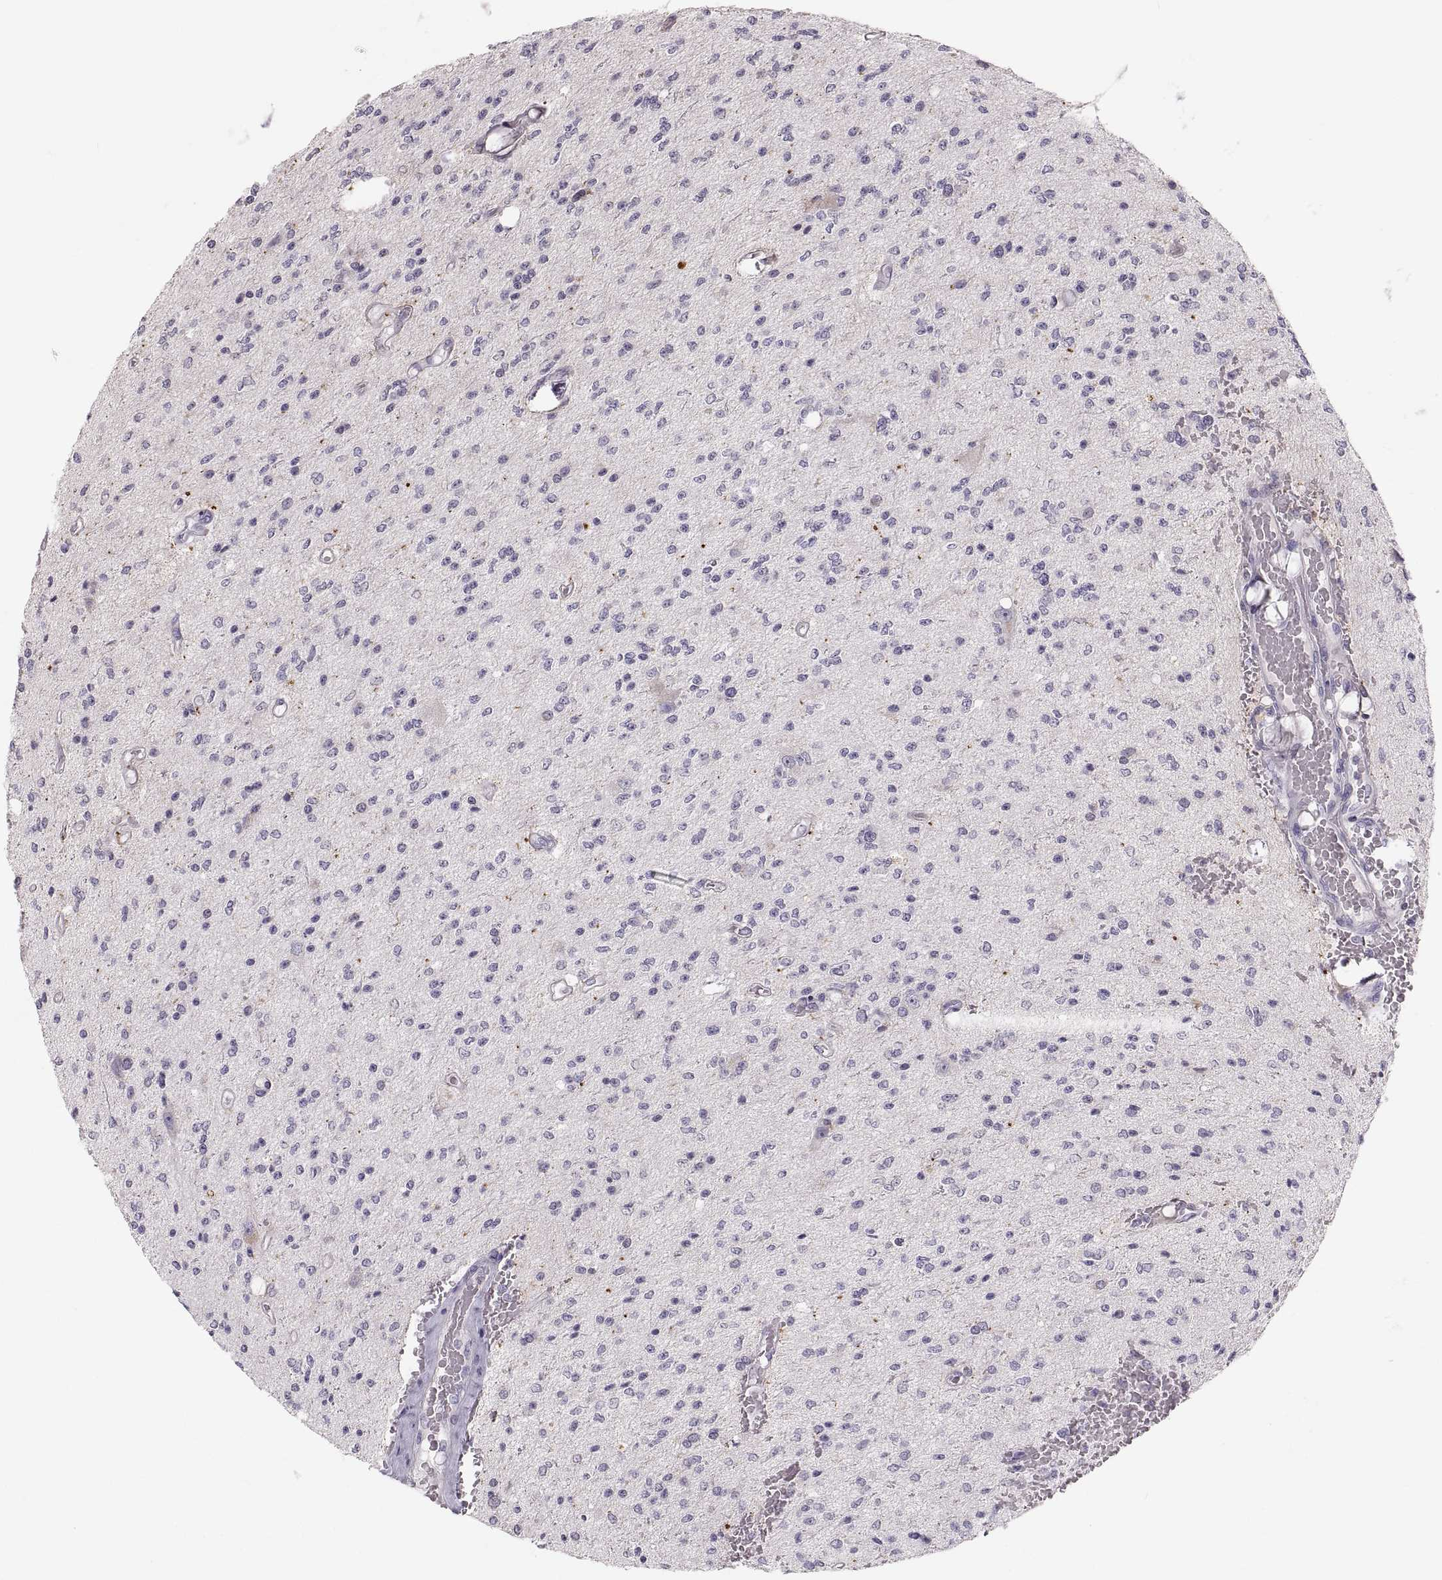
{"staining": {"intensity": "negative", "quantity": "none", "location": "none"}, "tissue": "glioma", "cell_type": "Tumor cells", "image_type": "cancer", "snomed": [{"axis": "morphology", "description": "Glioma, malignant, Low grade"}, {"axis": "topography", "description": "Brain"}], "caption": "Image shows no protein expression in tumor cells of glioma tissue.", "gene": "RUNDC3A", "patient": {"sex": "male", "age": 67}}